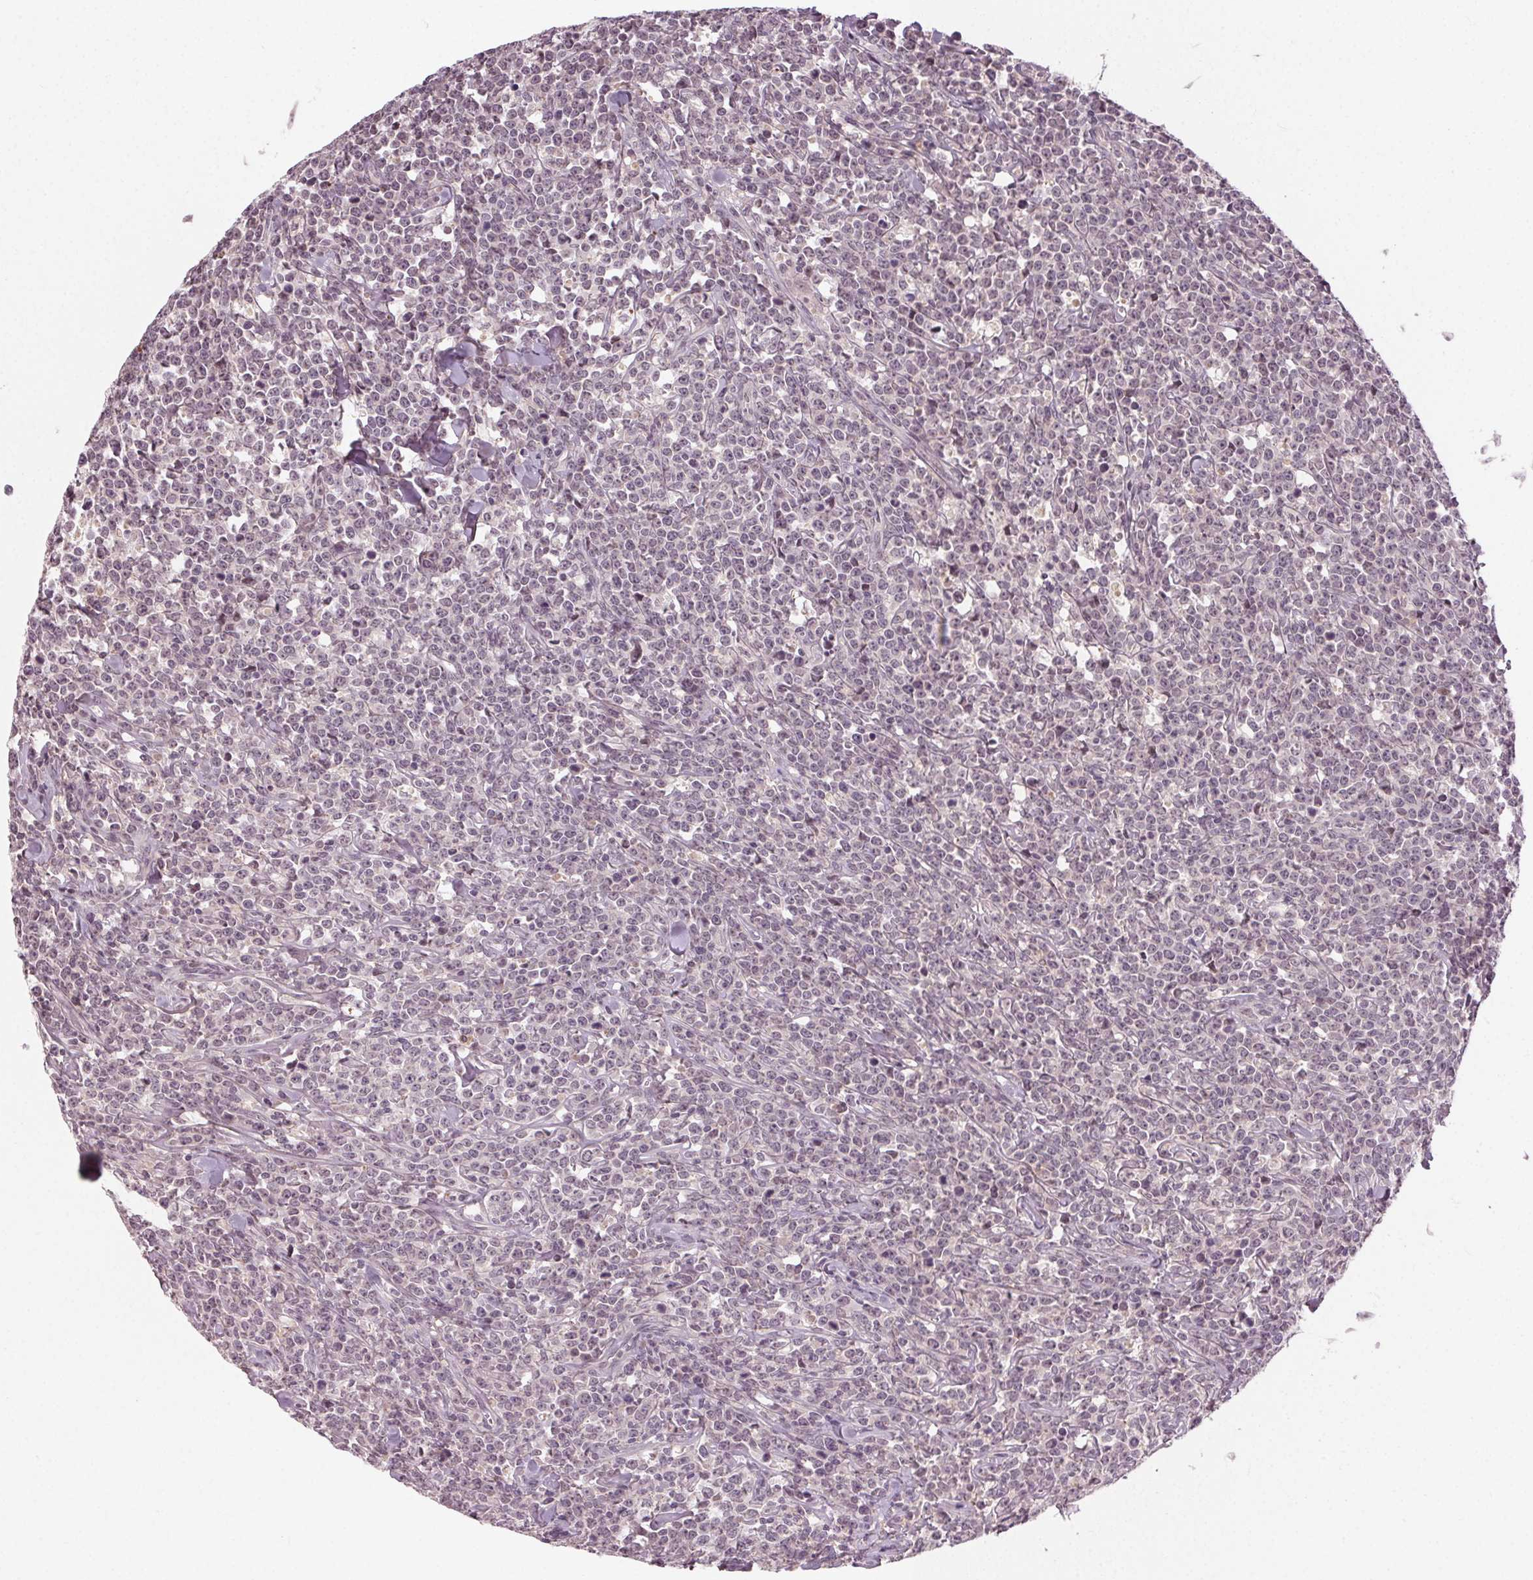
{"staining": {"intensity": "negative", "quantity": "none", "location": "none"}, "tissue": "lymphoma", "cell_type": "Tumor cells", "image_type": "cancer", "snomed": [{"axis": "morphology", "description": "Malignant lymphoma, non-Hodgkin's type, High grade"}, {"axis": "topography", "description": "Small intestine"}], "caption": "Tumor cells are negative for brown protein staining in lymphoma.", "gene": "TUB", "patient": {"sex": "female", "age": 56}}